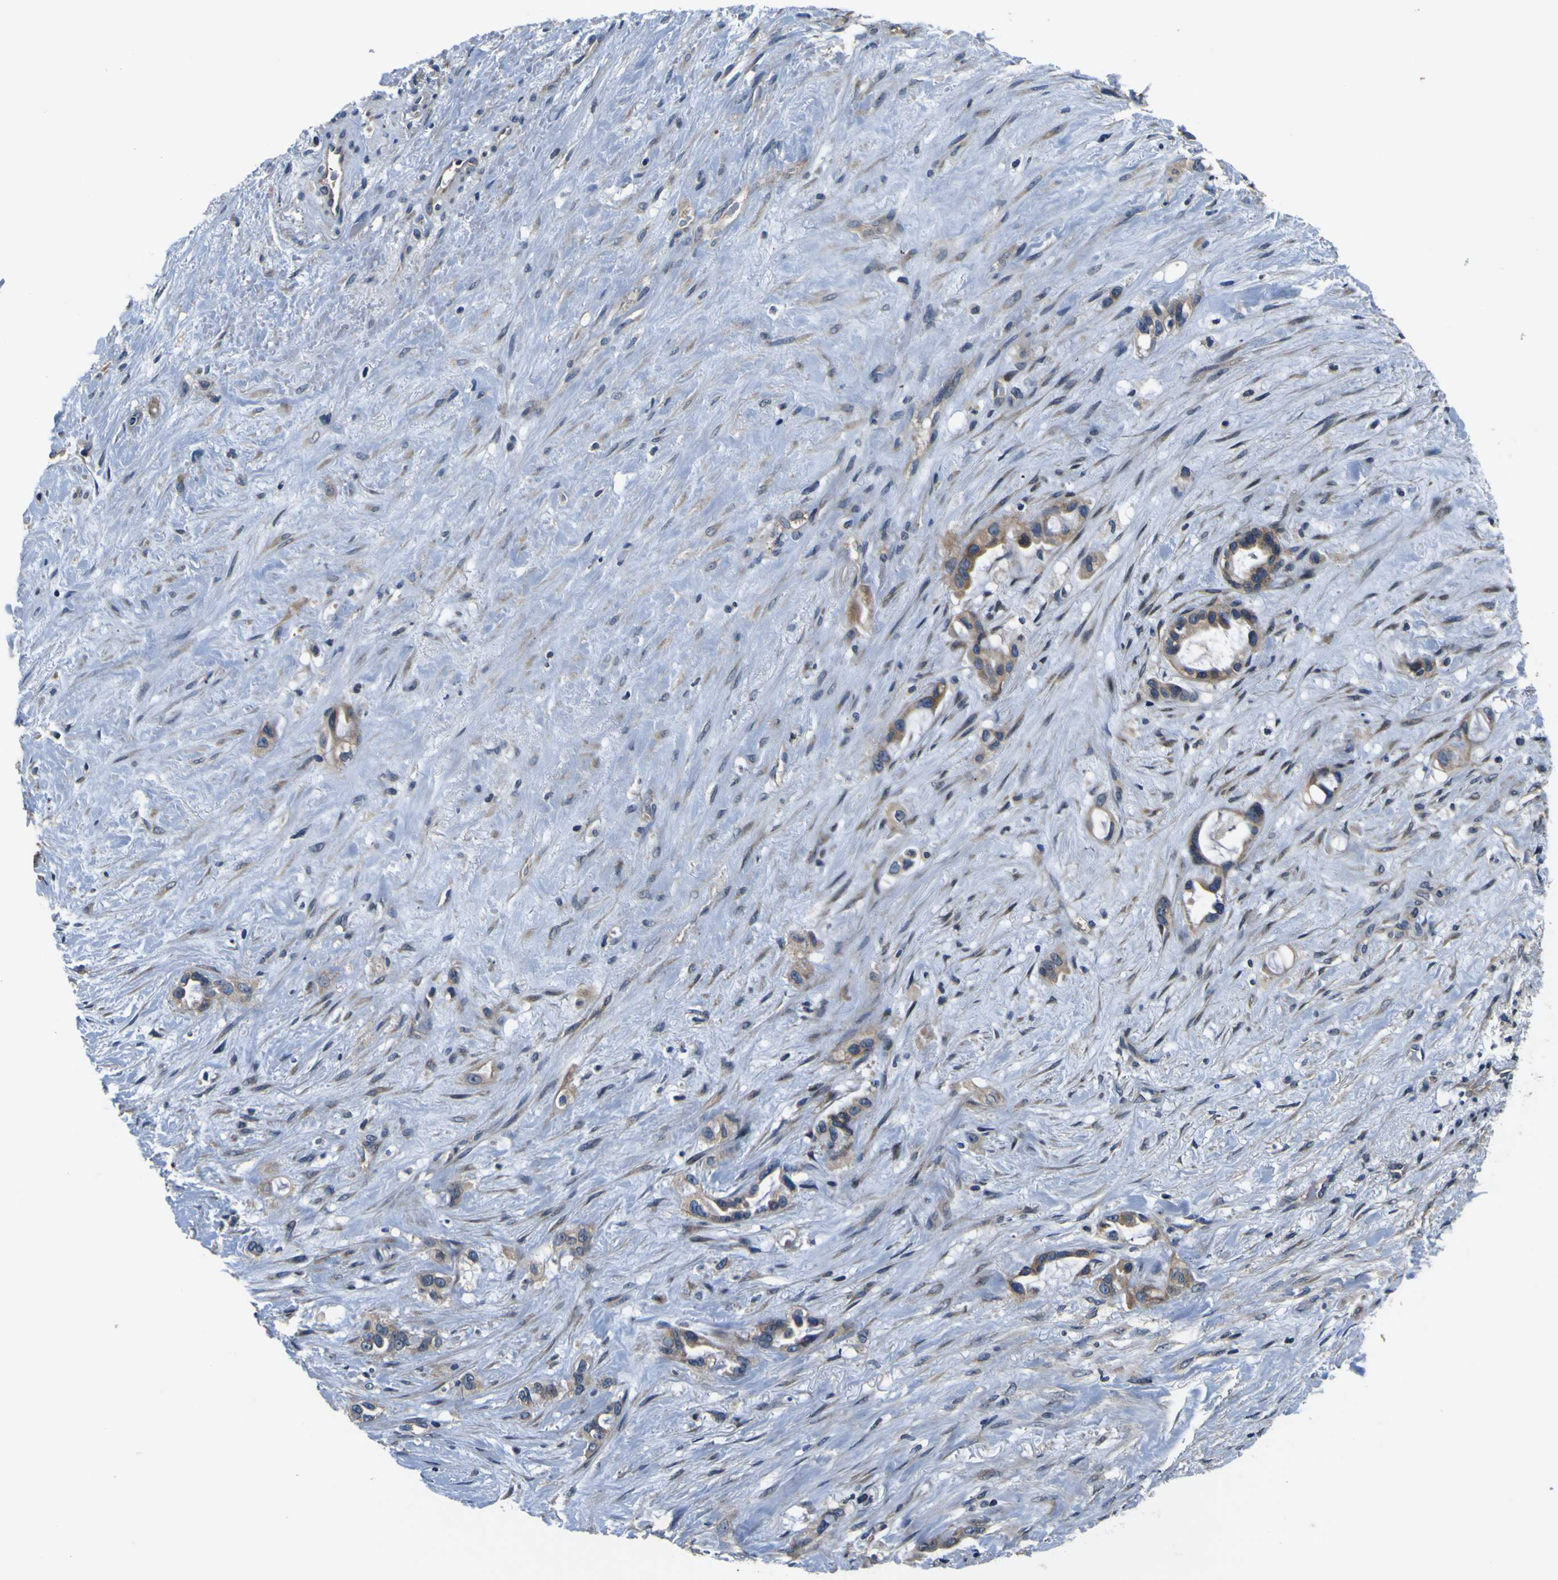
{"staining": {"intensity": "weak", "quantity": ">75%", "location": "cytoplasmic/membranous"}, "tissue": "liver cancer", "cell_type": "Tumor cells", "image_type": "cancer", "snomed": [{"axis": "morphology", "description": "Cholangiocarcinoma"}, {"axis": "topography", "description": "Liver"}], "caption": "A micrograph showing weak cytoplasmic/membranous positivity in about >75% of tumor cells in liver cancer, as visualized by brown immunohistochemical staining.", "gene": "EPHB4", "patient": {"sex": "female", "age": 65}}